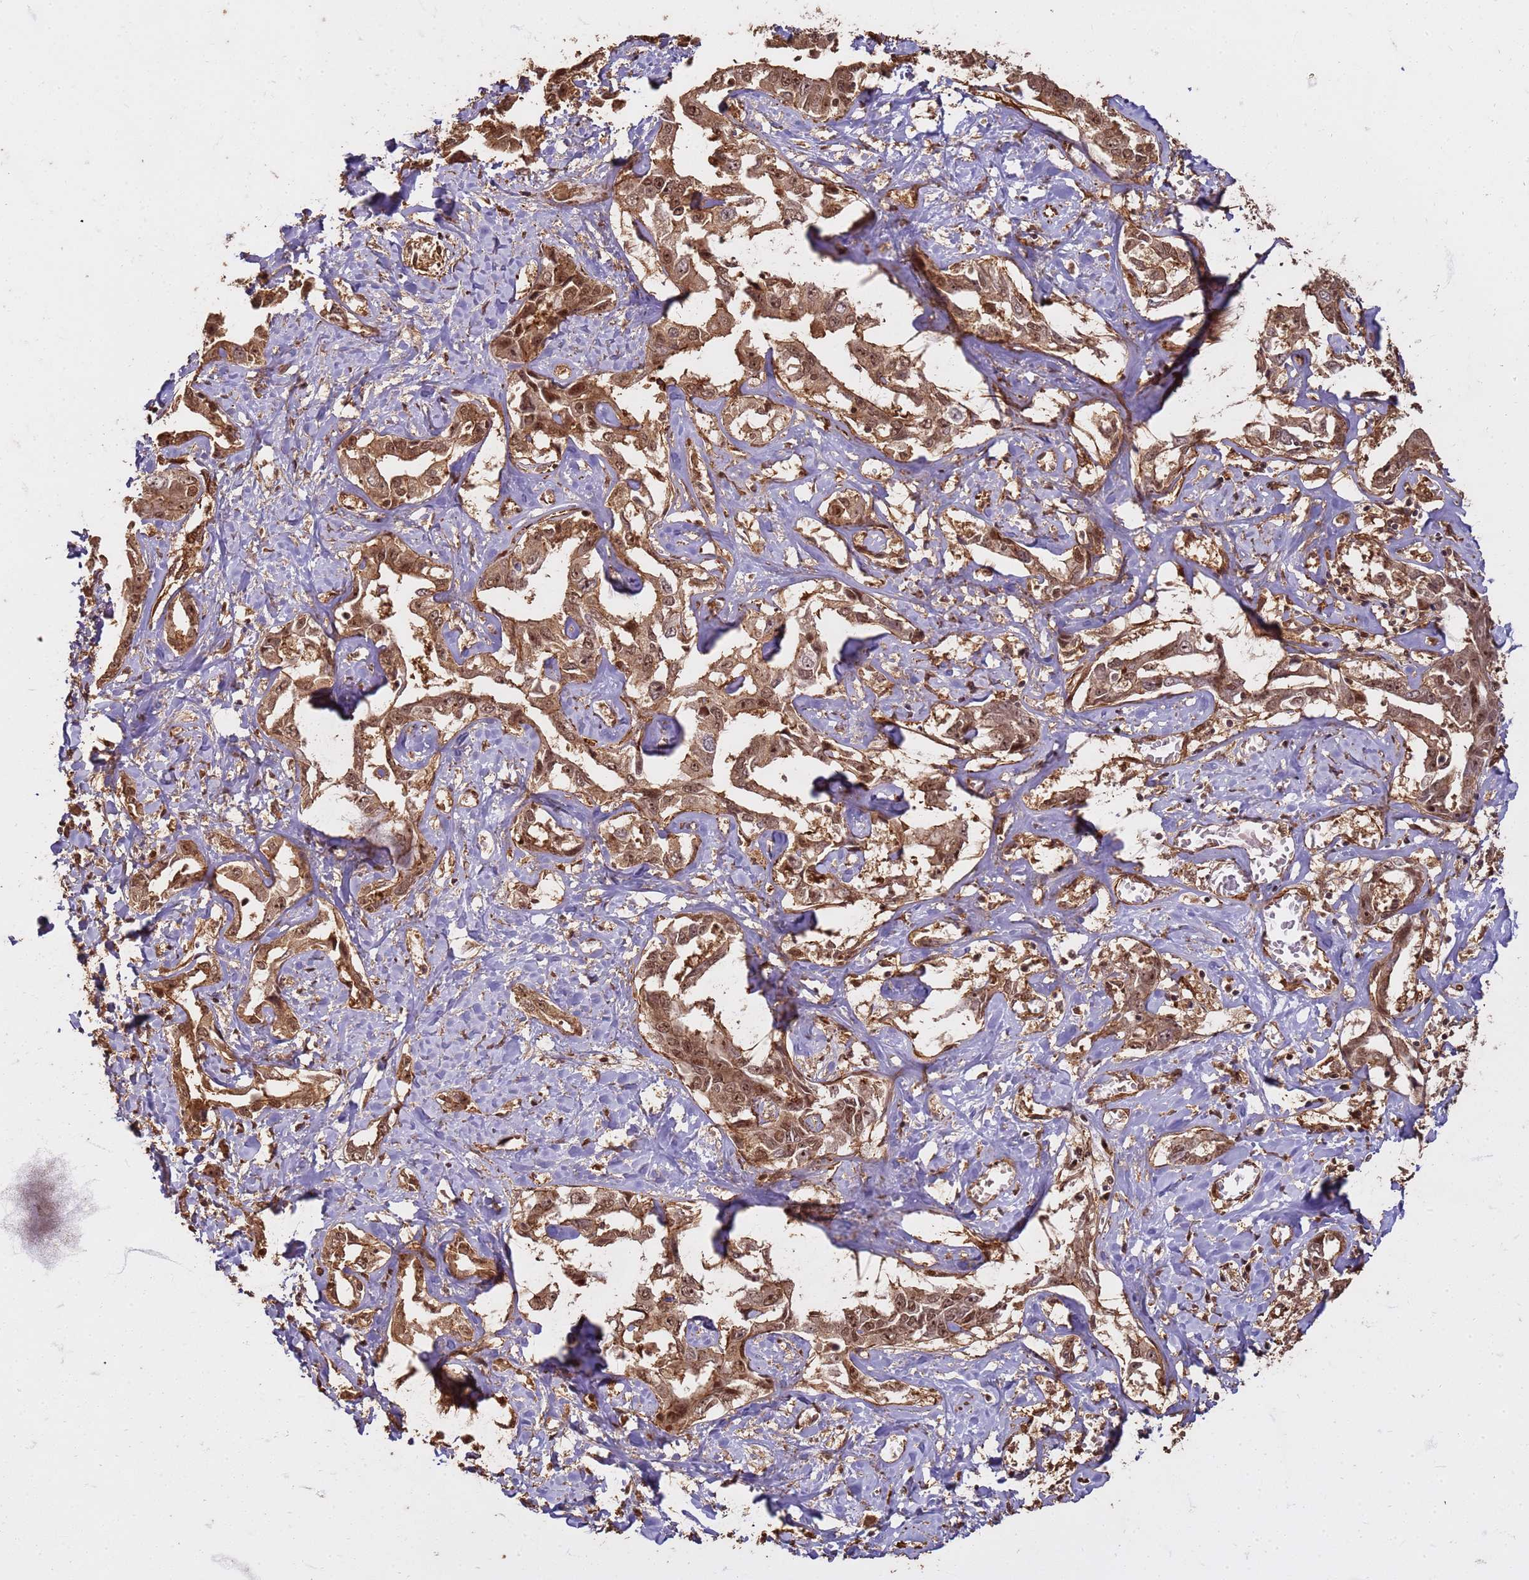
{"staining": {"intensity": "moderate", "quantity": ">75%", "location": "cytoplasmic/membranous,nuclear"}, "tissue": "liver cancer", "cell_type": "Tumor cells", "image_type": "cancer", "snomed": [{"axis": "morphology", "description": "Cholangiocarcinoma"}, {"axis": "topography", "description": "Liver"}], "caption": "Liver cancer (cholangiocarcinoma) tissue exhibits moderate cytoplasmic/membranous and nuclear expression in approximately >75% of tumor cells", "gene": "KIF26A", "patient": {"sex": "male", "age": 59}}